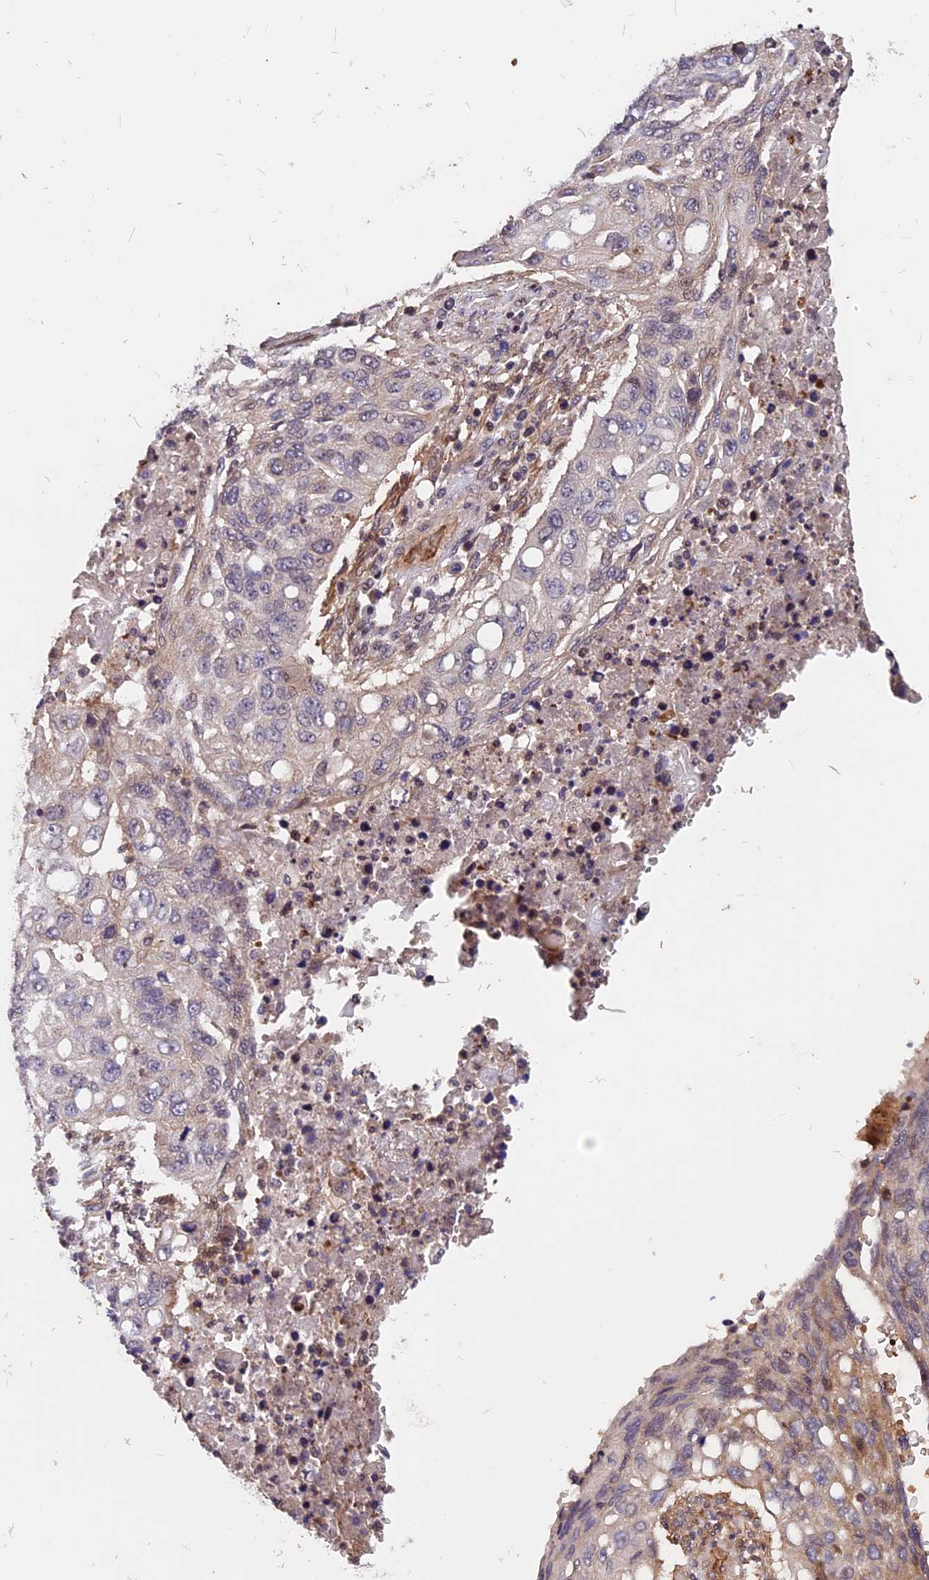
{"staining": {"intensity": "weak", "quantity": "<25%", "location": "cytoplasmic/membranous"}, "tissue": "lung cancer", "cell_type": "Tumor cells", "image_type": "cancer", "snomed": [{"axis": "morphology", "description": "Squamous cell carcinoma, NOS"}, {"axis": "topography", "description": "Lung"}], "caption": "A high-resolution photomicrograph shows immunohistochemistry (IHC) staining of squamous cell carcinoma (lung), which shows no significant positivity in tumor cells.", "gene": "ZC3H10", "patient": {"sex": "female", "age": 63}}